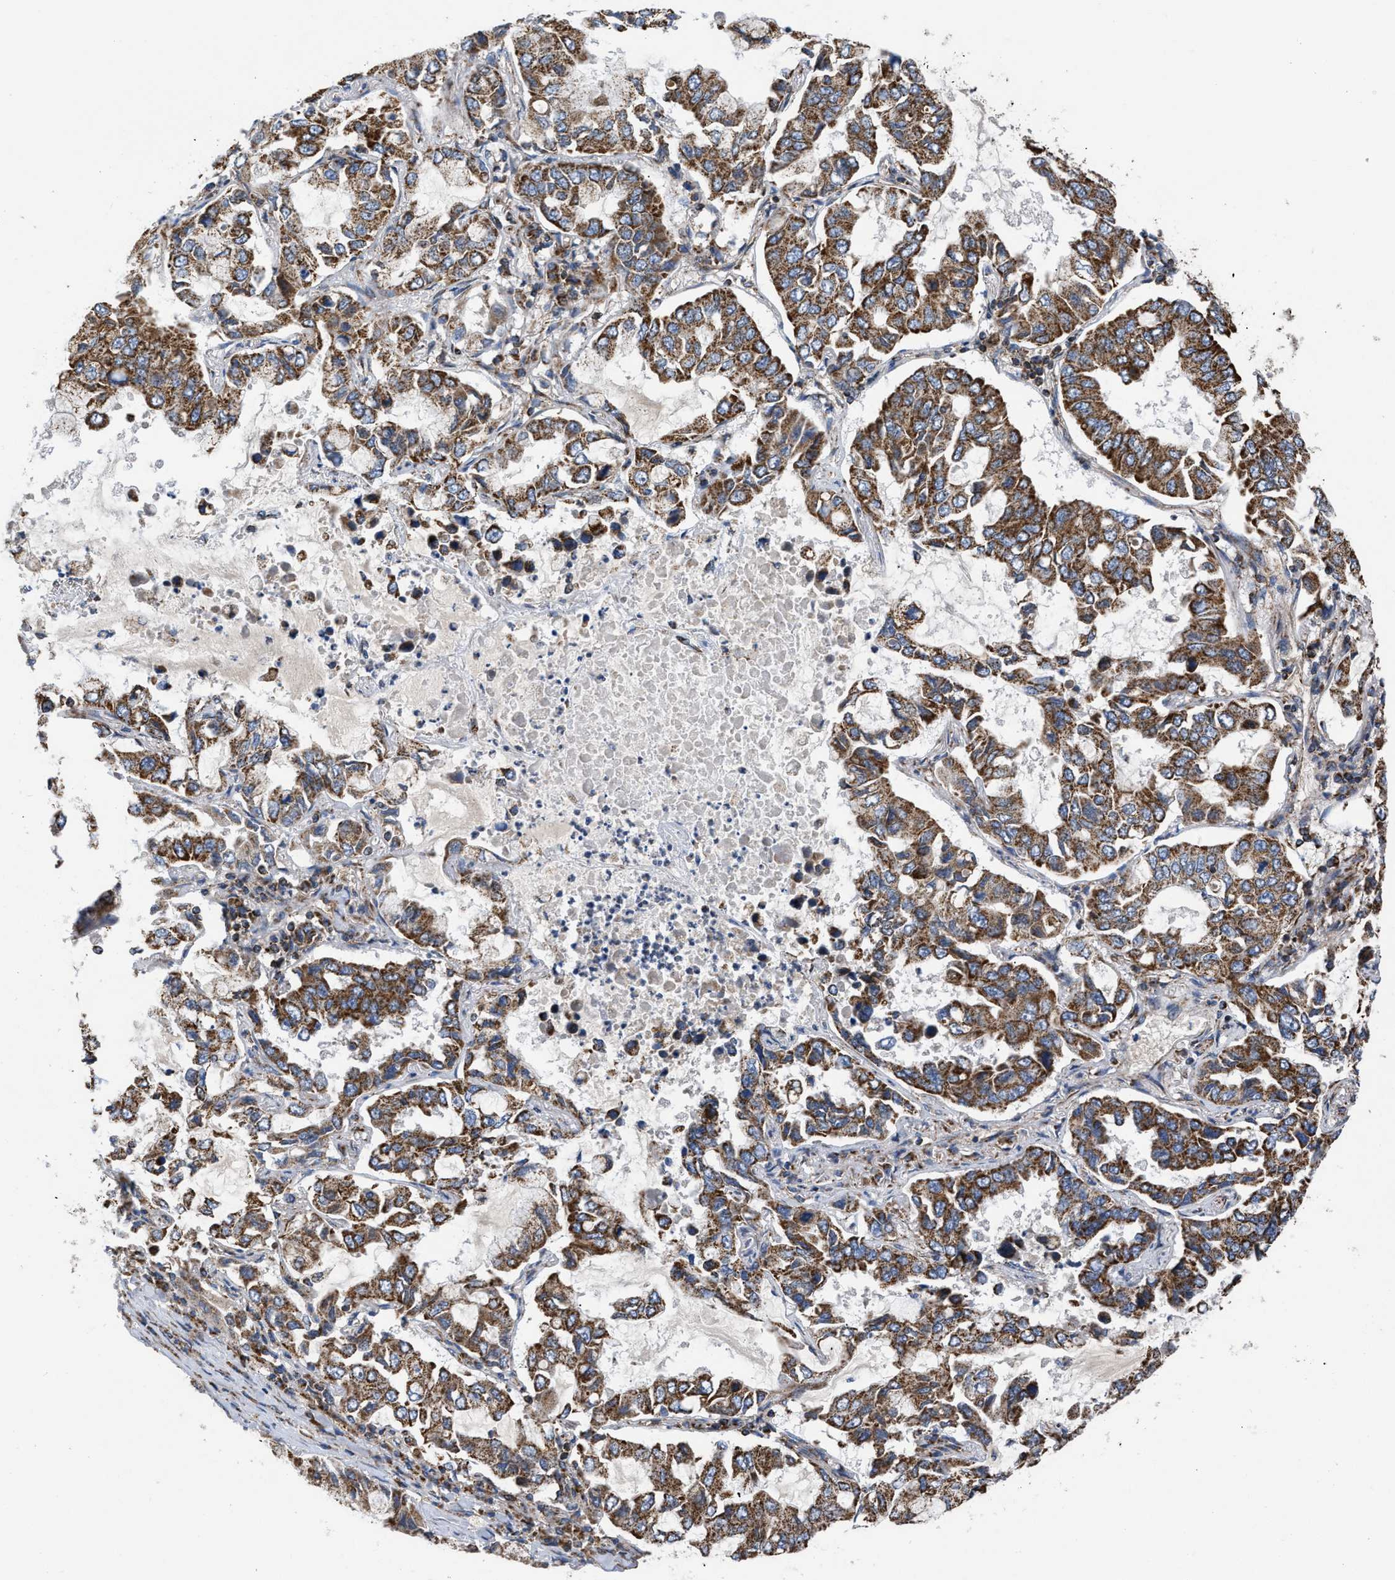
{"staining": {"intensity": "strong", "quantity": ">75%", "location": "cytoplasmic/membranous"}, "tissue": "lung cancer", "cell_type": "Tumor cells", "image_type": "cancer", "snomed": [{"axis": "morphology", "description": "Adenocarcinoma, NOS"}, {"axis": "topography", "description": "Lung"}], "caption": "Strong cytoplasmic/membranous positivity is present in approximately >75% of tumor cells in lung adenocarcinoma.", "gene": "OPTN", "patient": {"sex": "male", "age": 64}}